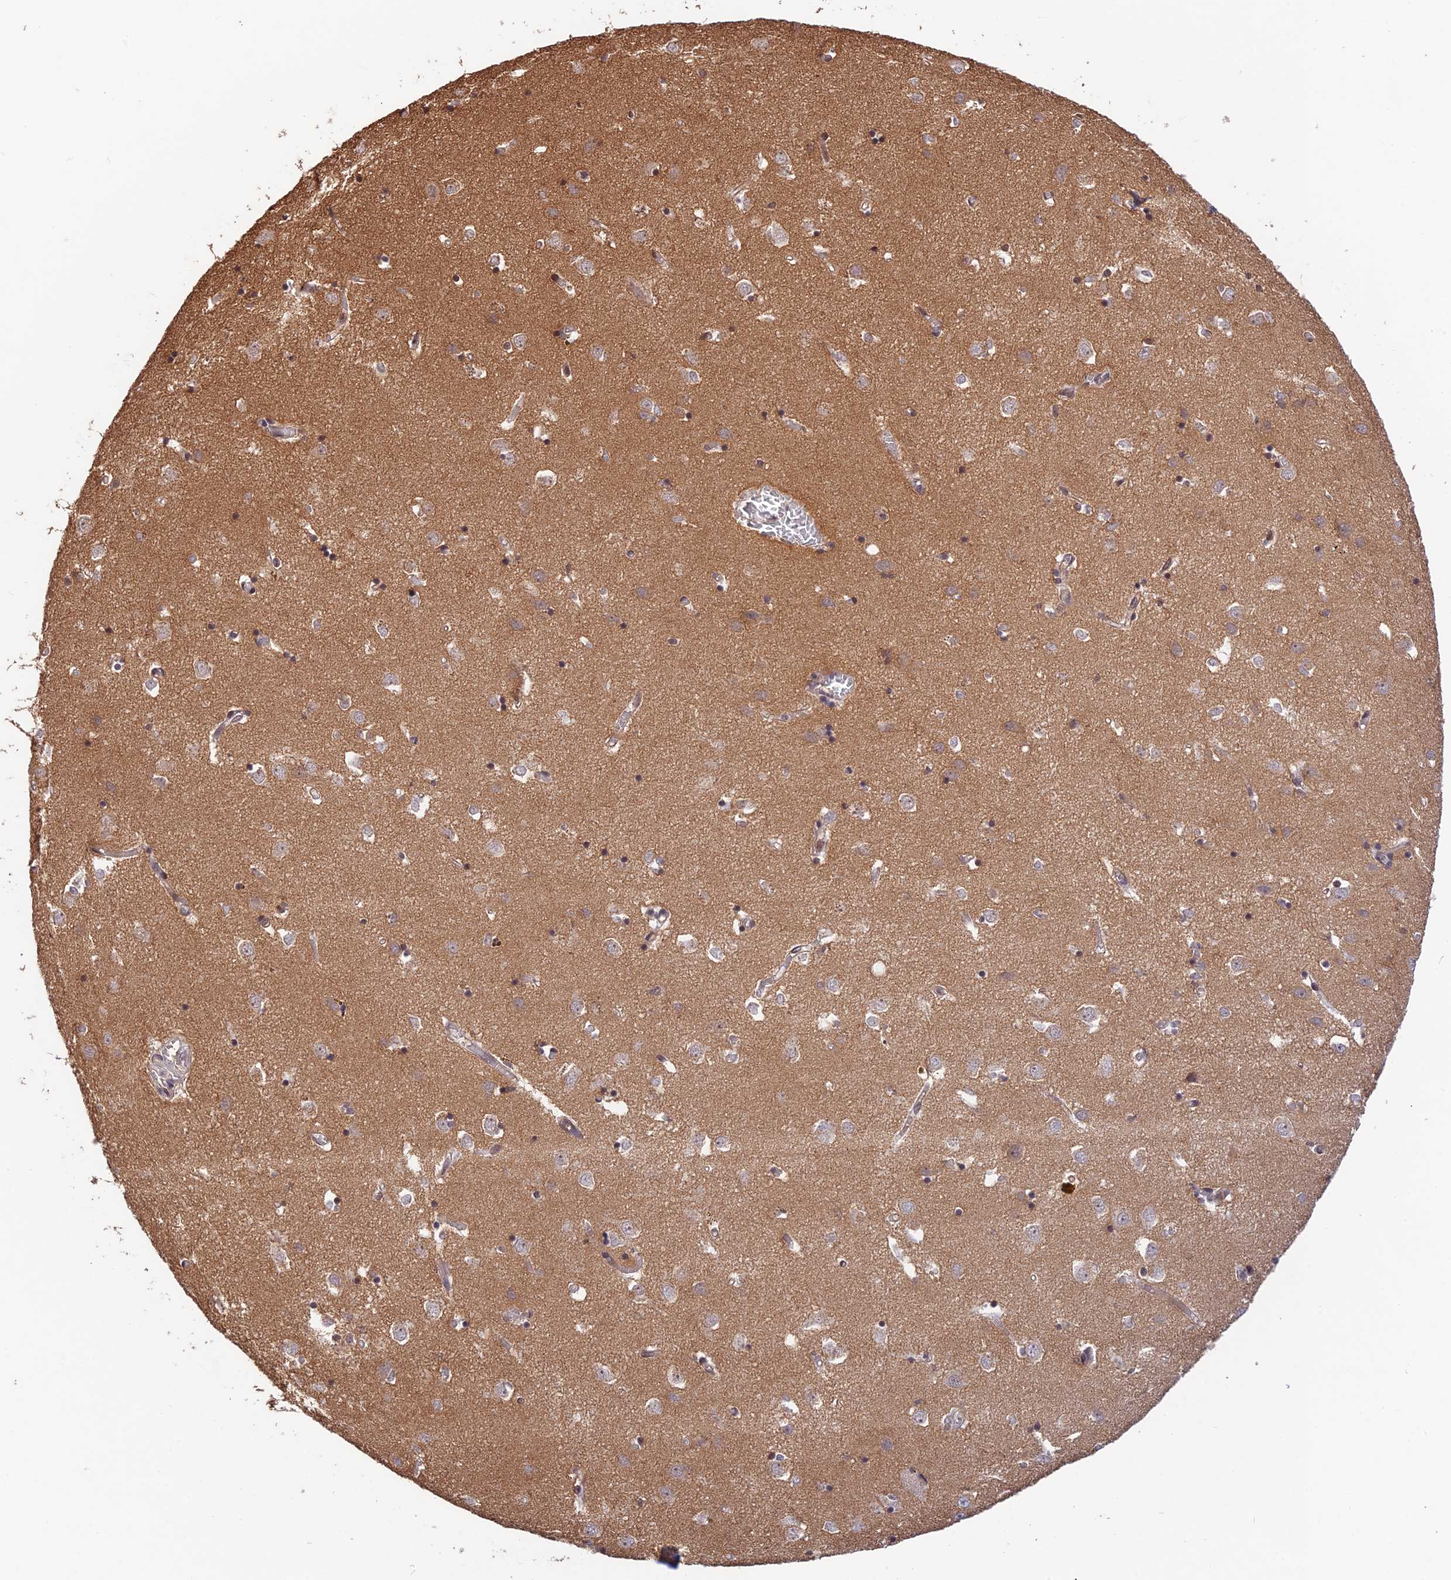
{"staining": {"intensity": "moderate", "quantity": "25%-75%", "location": "nuclear"}, "tissue": "caudate", "cell_type": "Glial cells", "image_type": "normal", "snomed": [{"axis": "morphology", "description": "Normal tissue, NOS"}, {"axis": "topography", "description": "Lateral ventricle wall"}], "caption": "This histopathology image shows IHC staining of normal human caudate, with medium moderate nuclear expression in about 25%-75% of glial cells.", "gene": "ZNF436", "patient": {"sex": "male", "age": 70}}